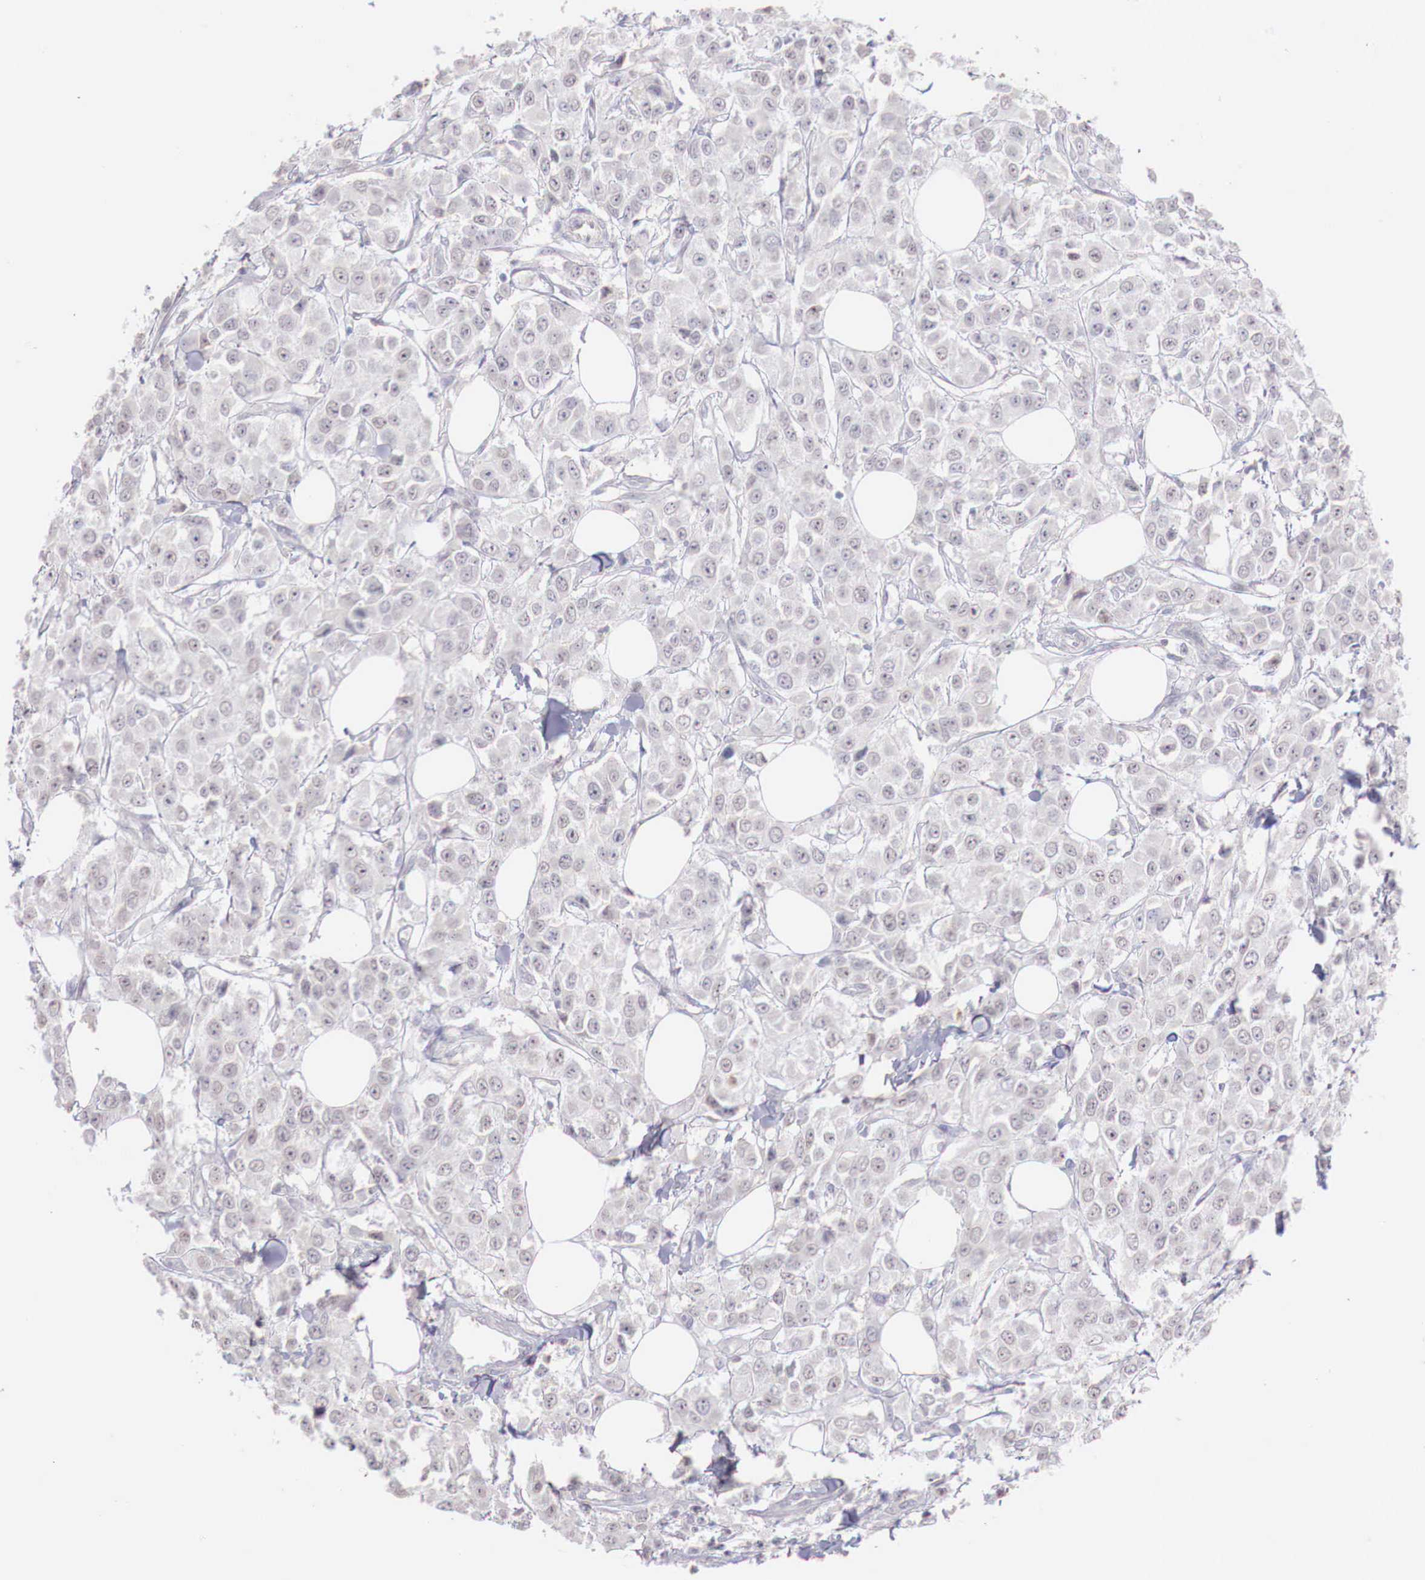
{"staining": {"intensity": "negative", "quantity": "none", "location": "none"}, "tissue": "breast cancer", "cell_type": "Tumor cells", "image_type": "cancer", "snomed": [{"axis": "morphology", "description": "Duct carcinoma"}, {"axis": "topography", "description": "Breast"}], "caption": "Immunohistochemistry (IHC) histopathology image of neoplastic tissue: breast cancer stained with DAB (3,3'-diaminobenzidine) demonstrates no significant protein expression in tumor cells.", "gene": "XPNPEP2", "patient": {"sex": "female", "age": 58}}